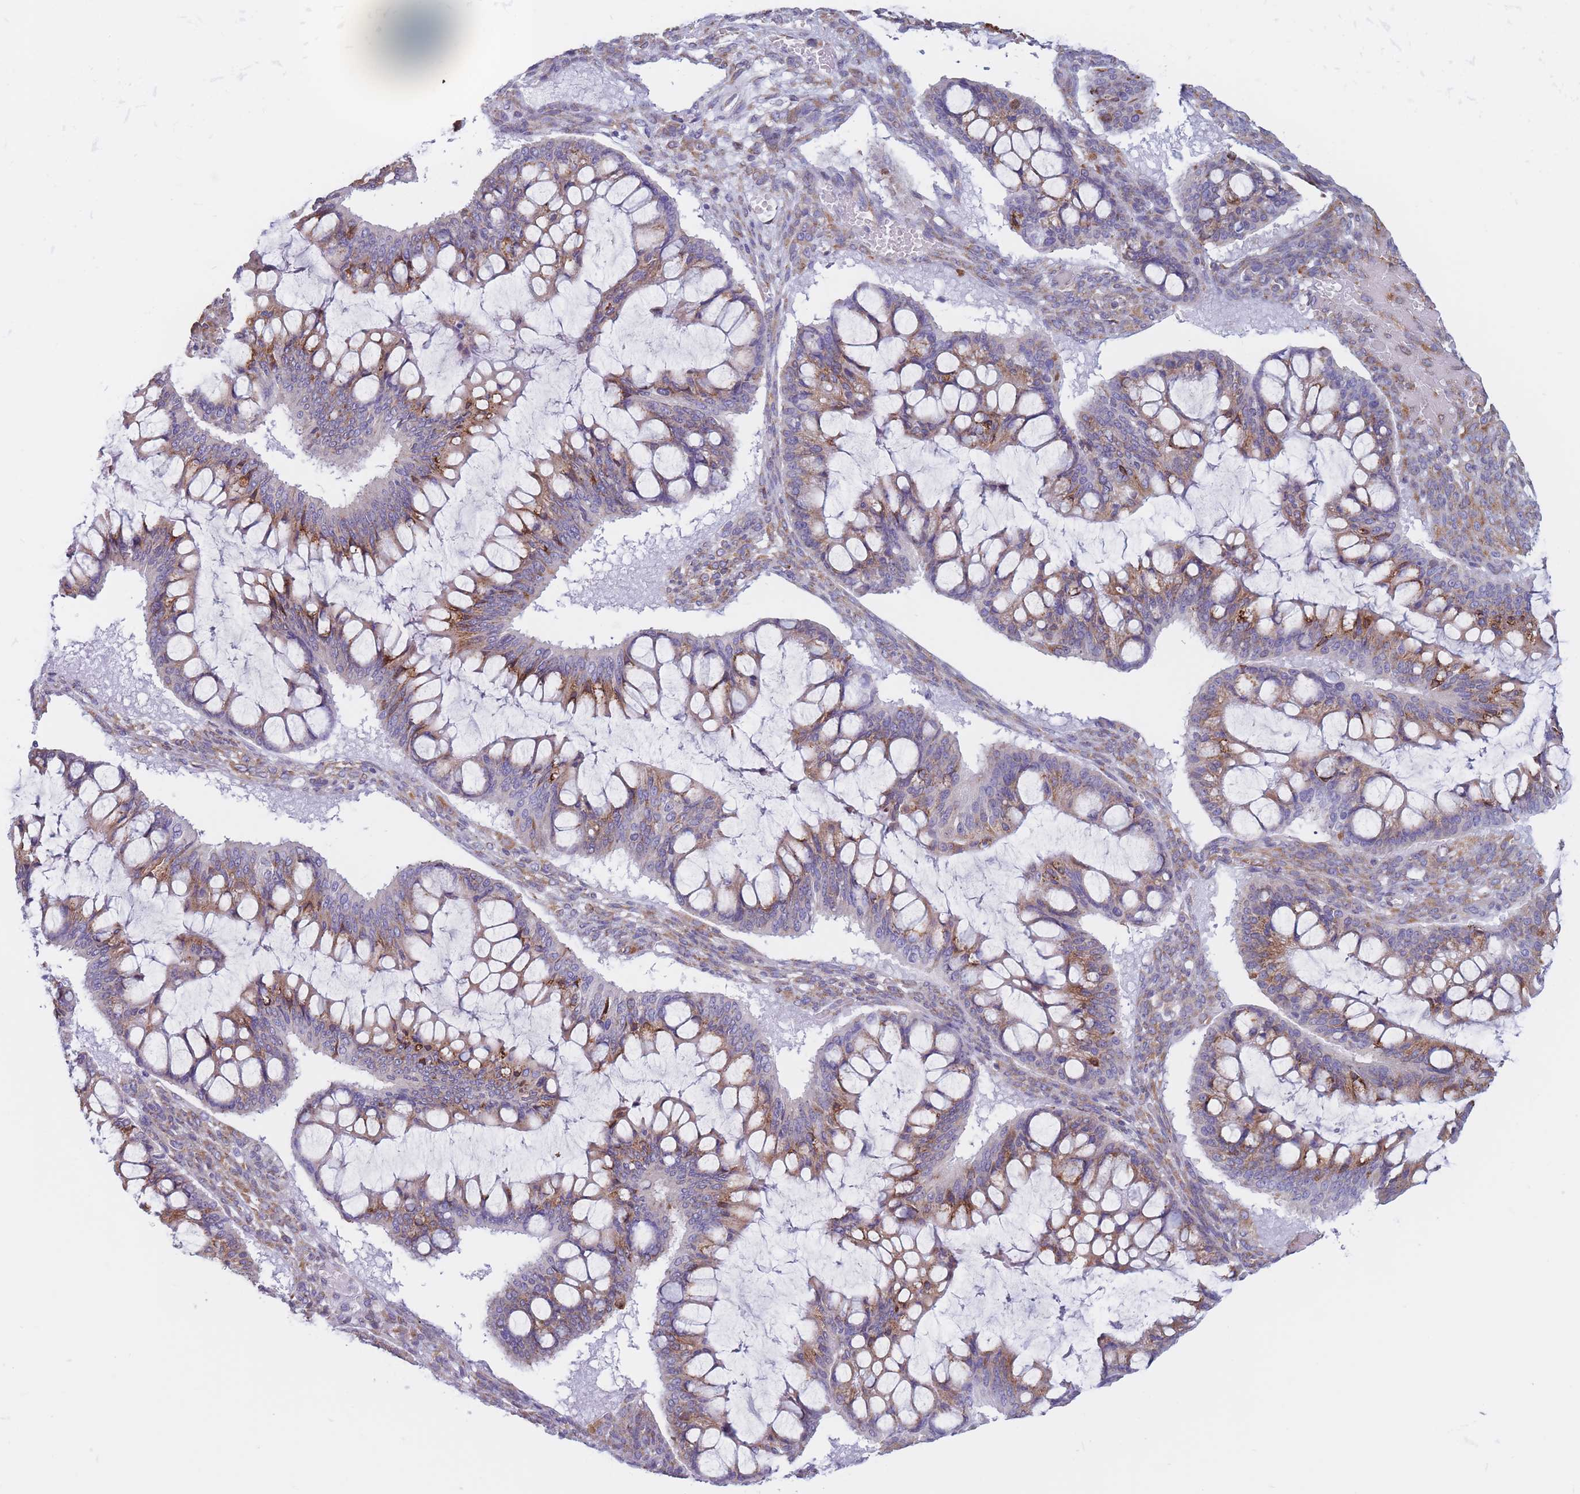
{"staining": {"intensity": "moderate", "quantity": ">75%", "location": "cytoplasmic/membranous"}, "tissue": "ovarian cancer", "cell_type": "Tumor cells", "image_type": "cancer", "snomed": [{"axis": "morphology", "description": "Cystadenocarcinoma, mucinous, NOS"}, {"axis": "topography", "description": "Ovary"}], "caption": "Immunohistochemical staining of mucinous cystadenocarcinoma (ovarian) reveals medium levels of moderate cytoplasmic/membranous expression in about >75% of tumor cells. Using DAB (3,3'-diaminobenzidine) (brown) and hematoxylin (blue) stains, captured at high magnification using brightfield microscopy.", "gene": "MRPL30", "patient": {"sex": "female", "age": 73}}